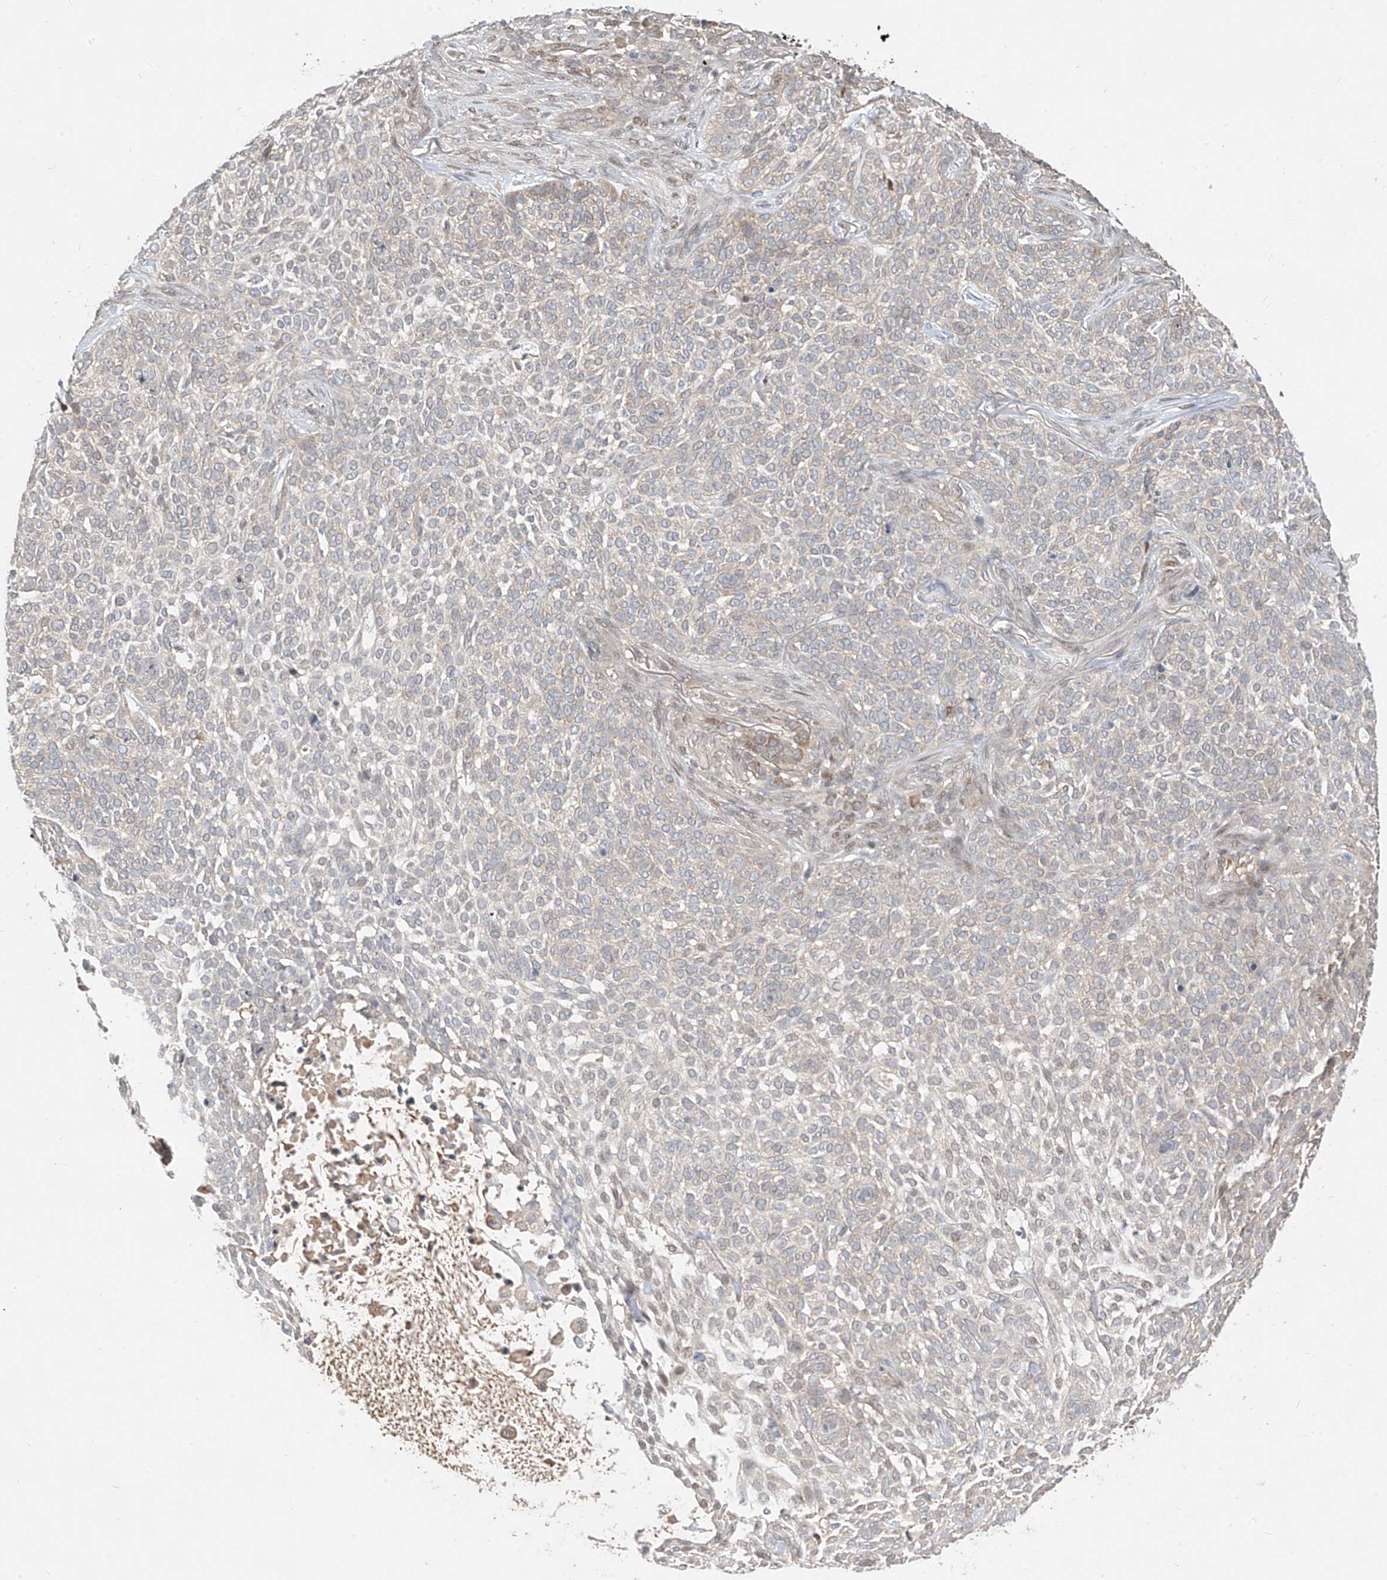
{"staining": {"intensity": "negative", "quantity": "none", "location": "none"}, "tissue": "skin cancer", "cell_type": "Tumor cells", "image_type": "cancer", "snomed": [{"axis": "morphology", "description": "Basal cell carcinoma"}, {"axis": "topography", "description": "Skin"}], "caption": "Tumor cells show no significant expression in skin basal cell carcinoma.", "gene": "MRTFA", "patient": {"sex": "female", "age": 64}}